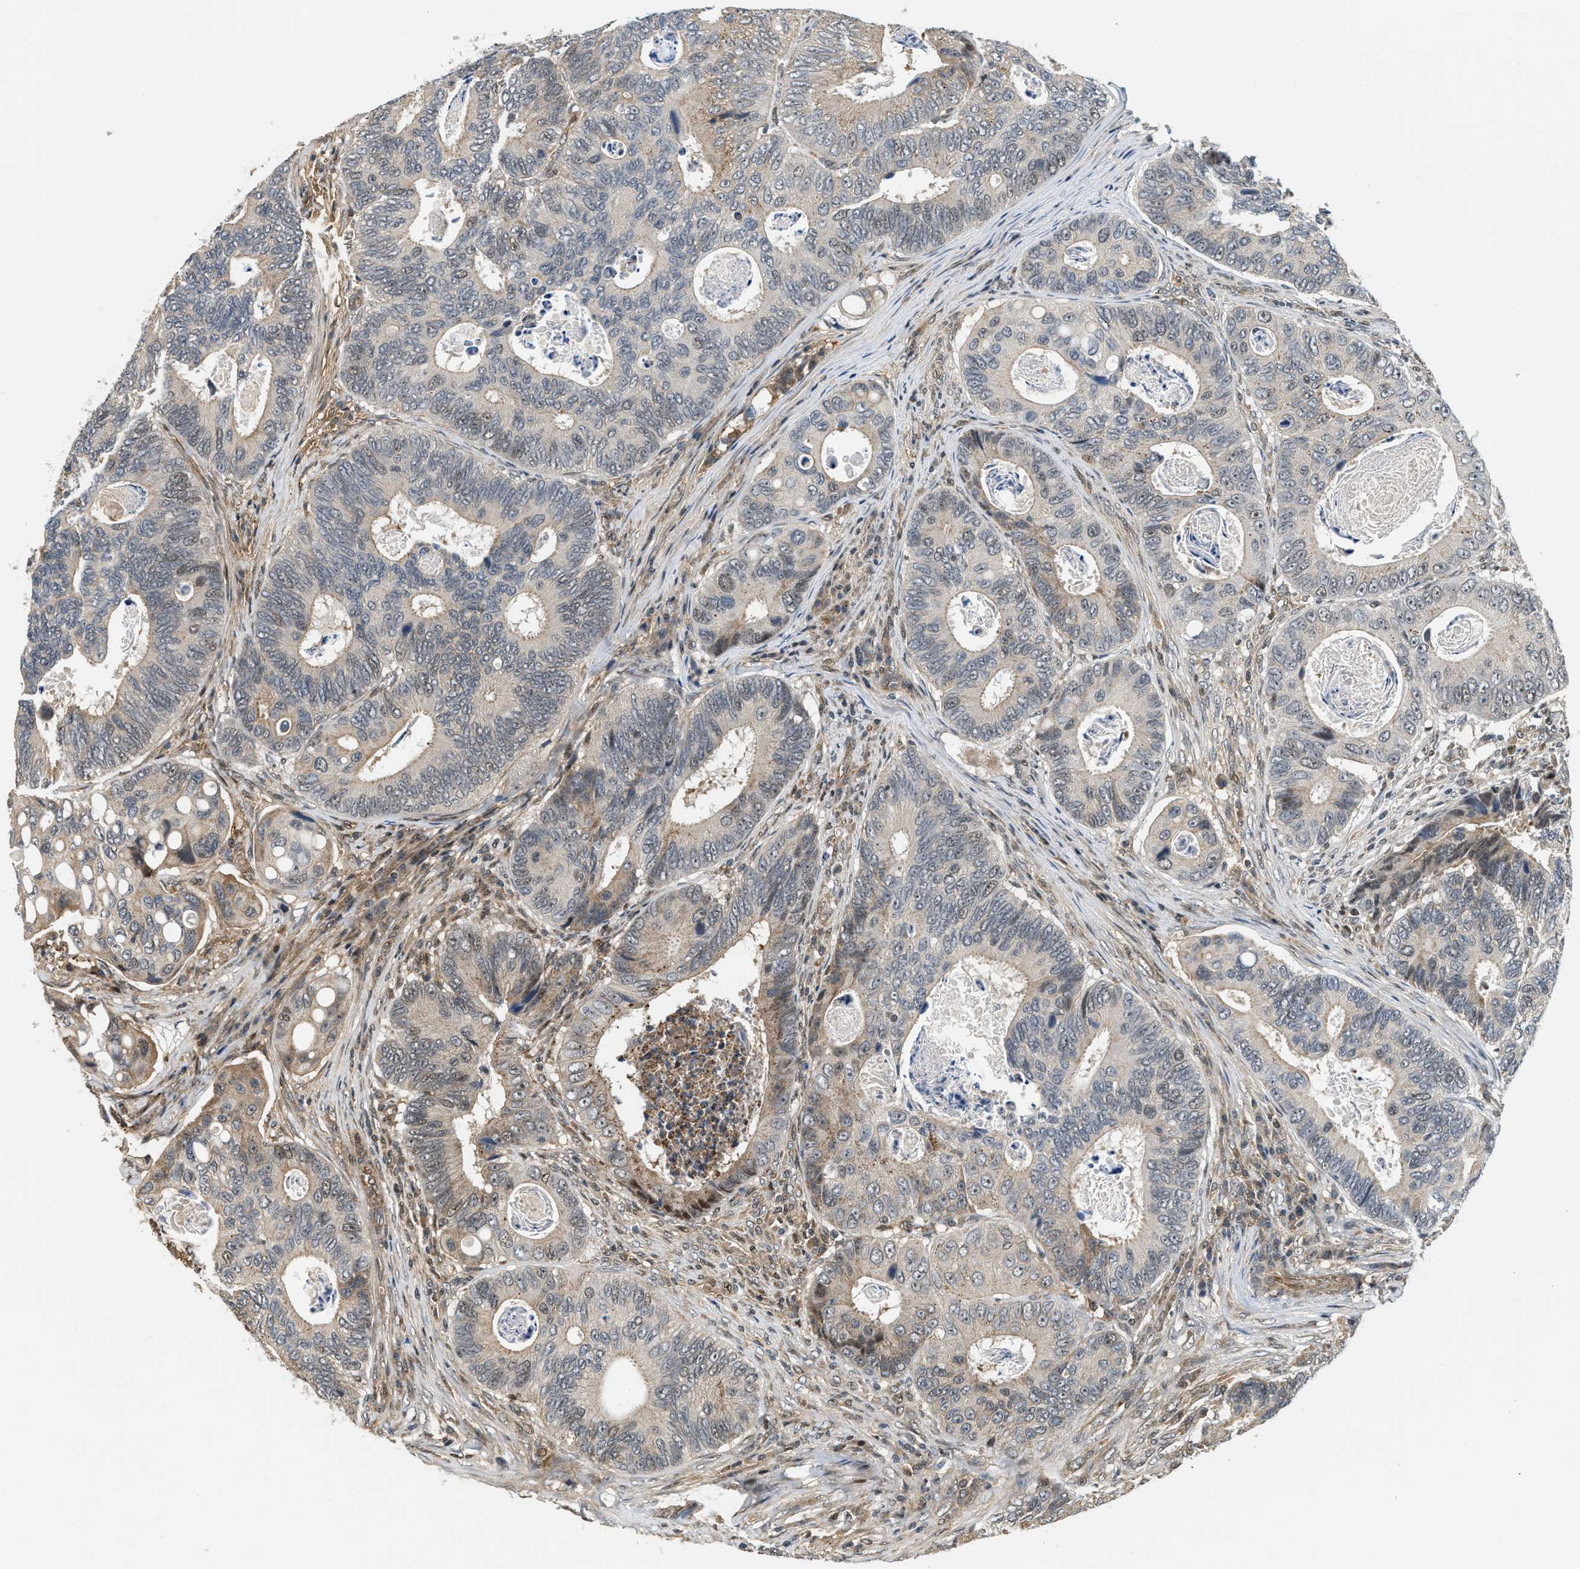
{"staining": {"intensity": "weak", "quantity": "<25%", "location": "cytoplasmic/membranous,nuclear"}, "tissue": "colorectal cancer", "cell_type": "Tumor cells", "image_type": "cancer", "snomed": [{"axis": "morphology", "description": "Inflammation, NOS"}, {"axis": "morphology", "description": "Adenocarcinoma, NOS"}, {"axis": "topography", "description": "Colon"}], "caption": "DAB immunohistochemical staining of human adenocarcinoma (colorectal) demonstrates no significant positivity in tumor cells.", "gene": "LTA4H", "patient": {"sex": "male", "age": 72}}